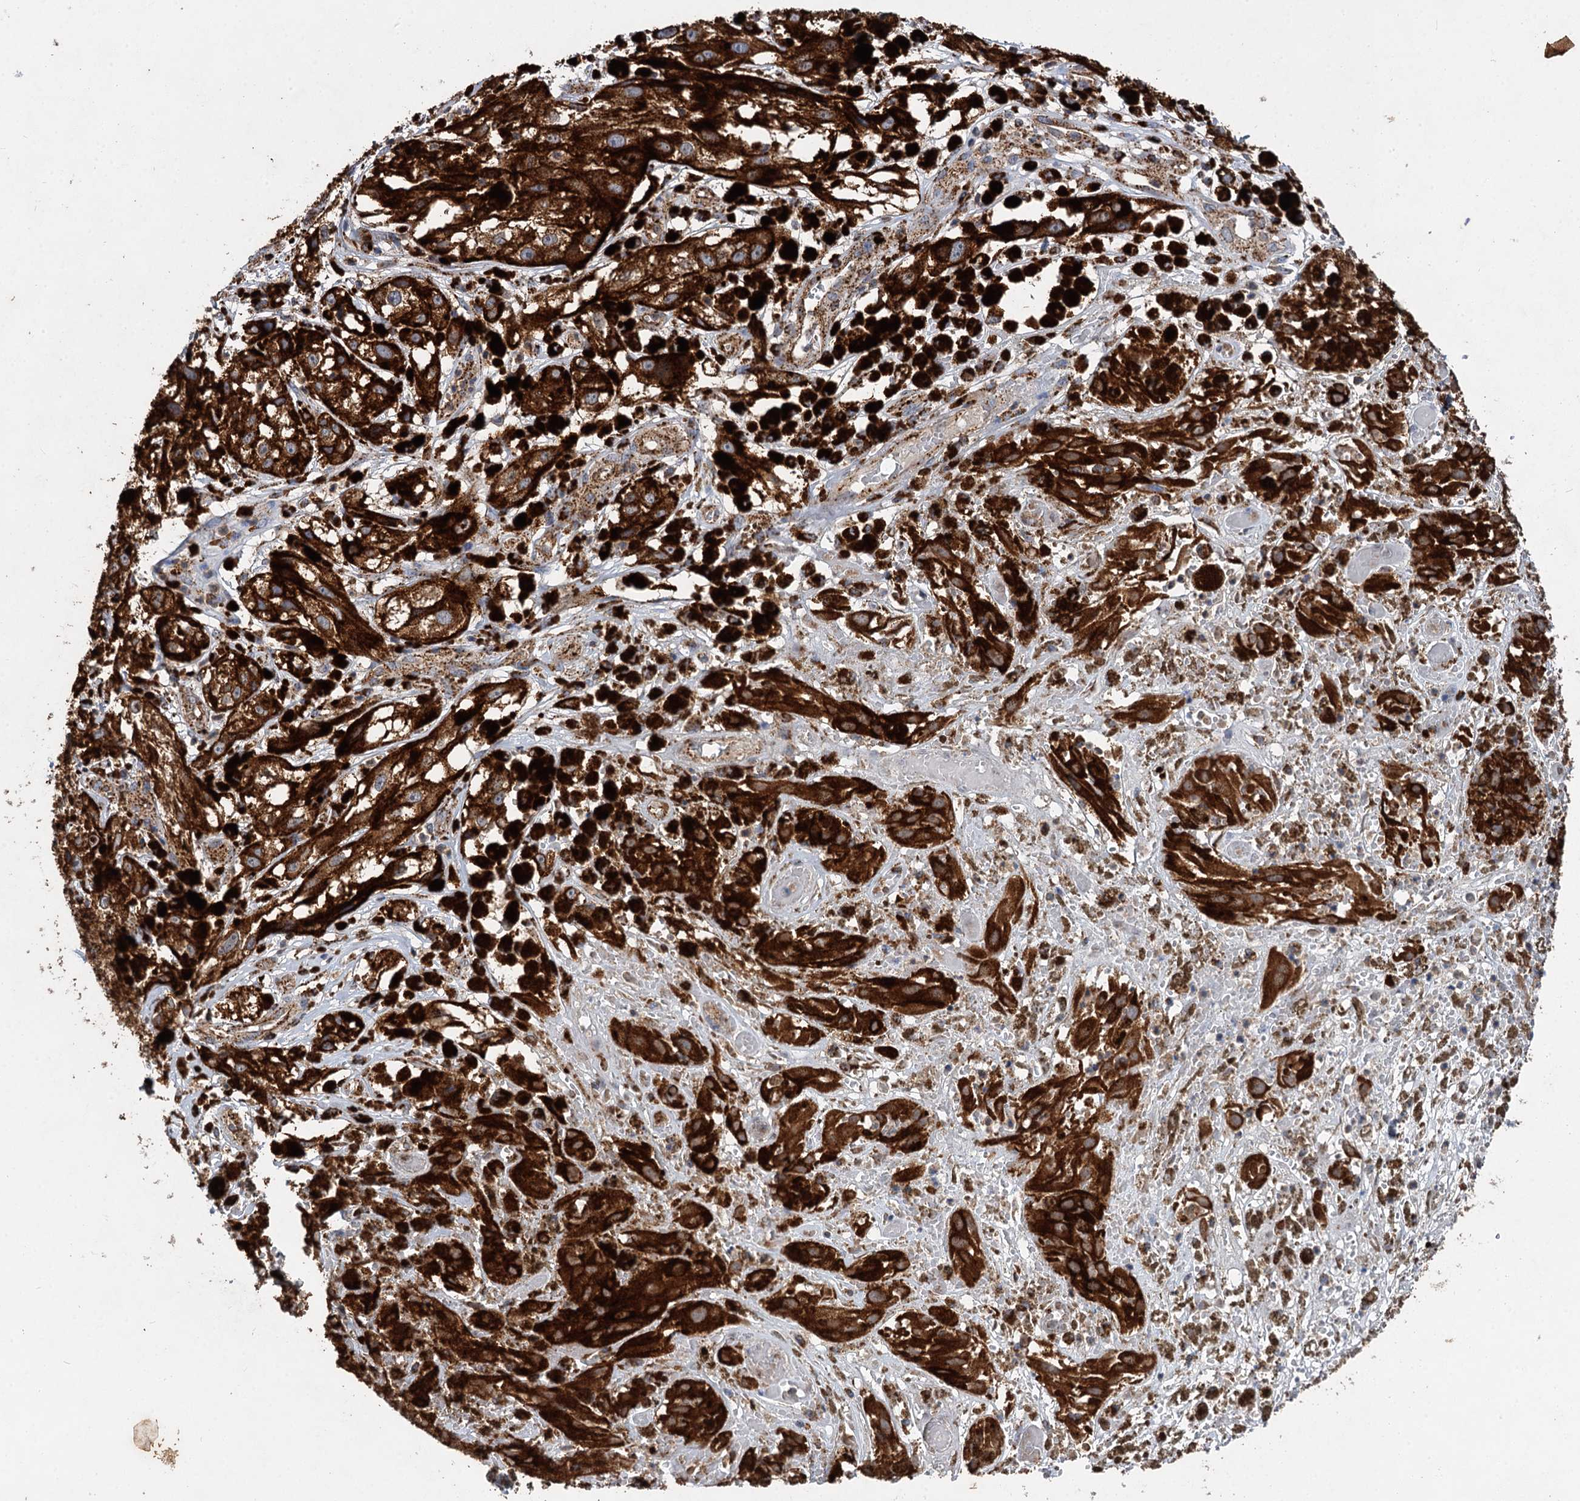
{"staining": {"intensity": "strong", "quantity": ">75%", "location": "cytoplasmic/membranous"}, "tissue": "melanoma", "cell_type": "Tumor cells", "image_type": "cancer", "snomed": [{"axis": "morphology", "description": "Malignant melanoma, NOS"}, {"axis": "topography", "description": "Skin"}], "caption": "Melanoma was stained to show a protein in brown. There is high levels of strong cytoplasmic/membranous staining in about >75% of tumor cells. The protein of interest is shown in brown color, while the nuclei are stained blue.", "gene": "GBA1", "patient": {"sex": "male", "age": 88}}